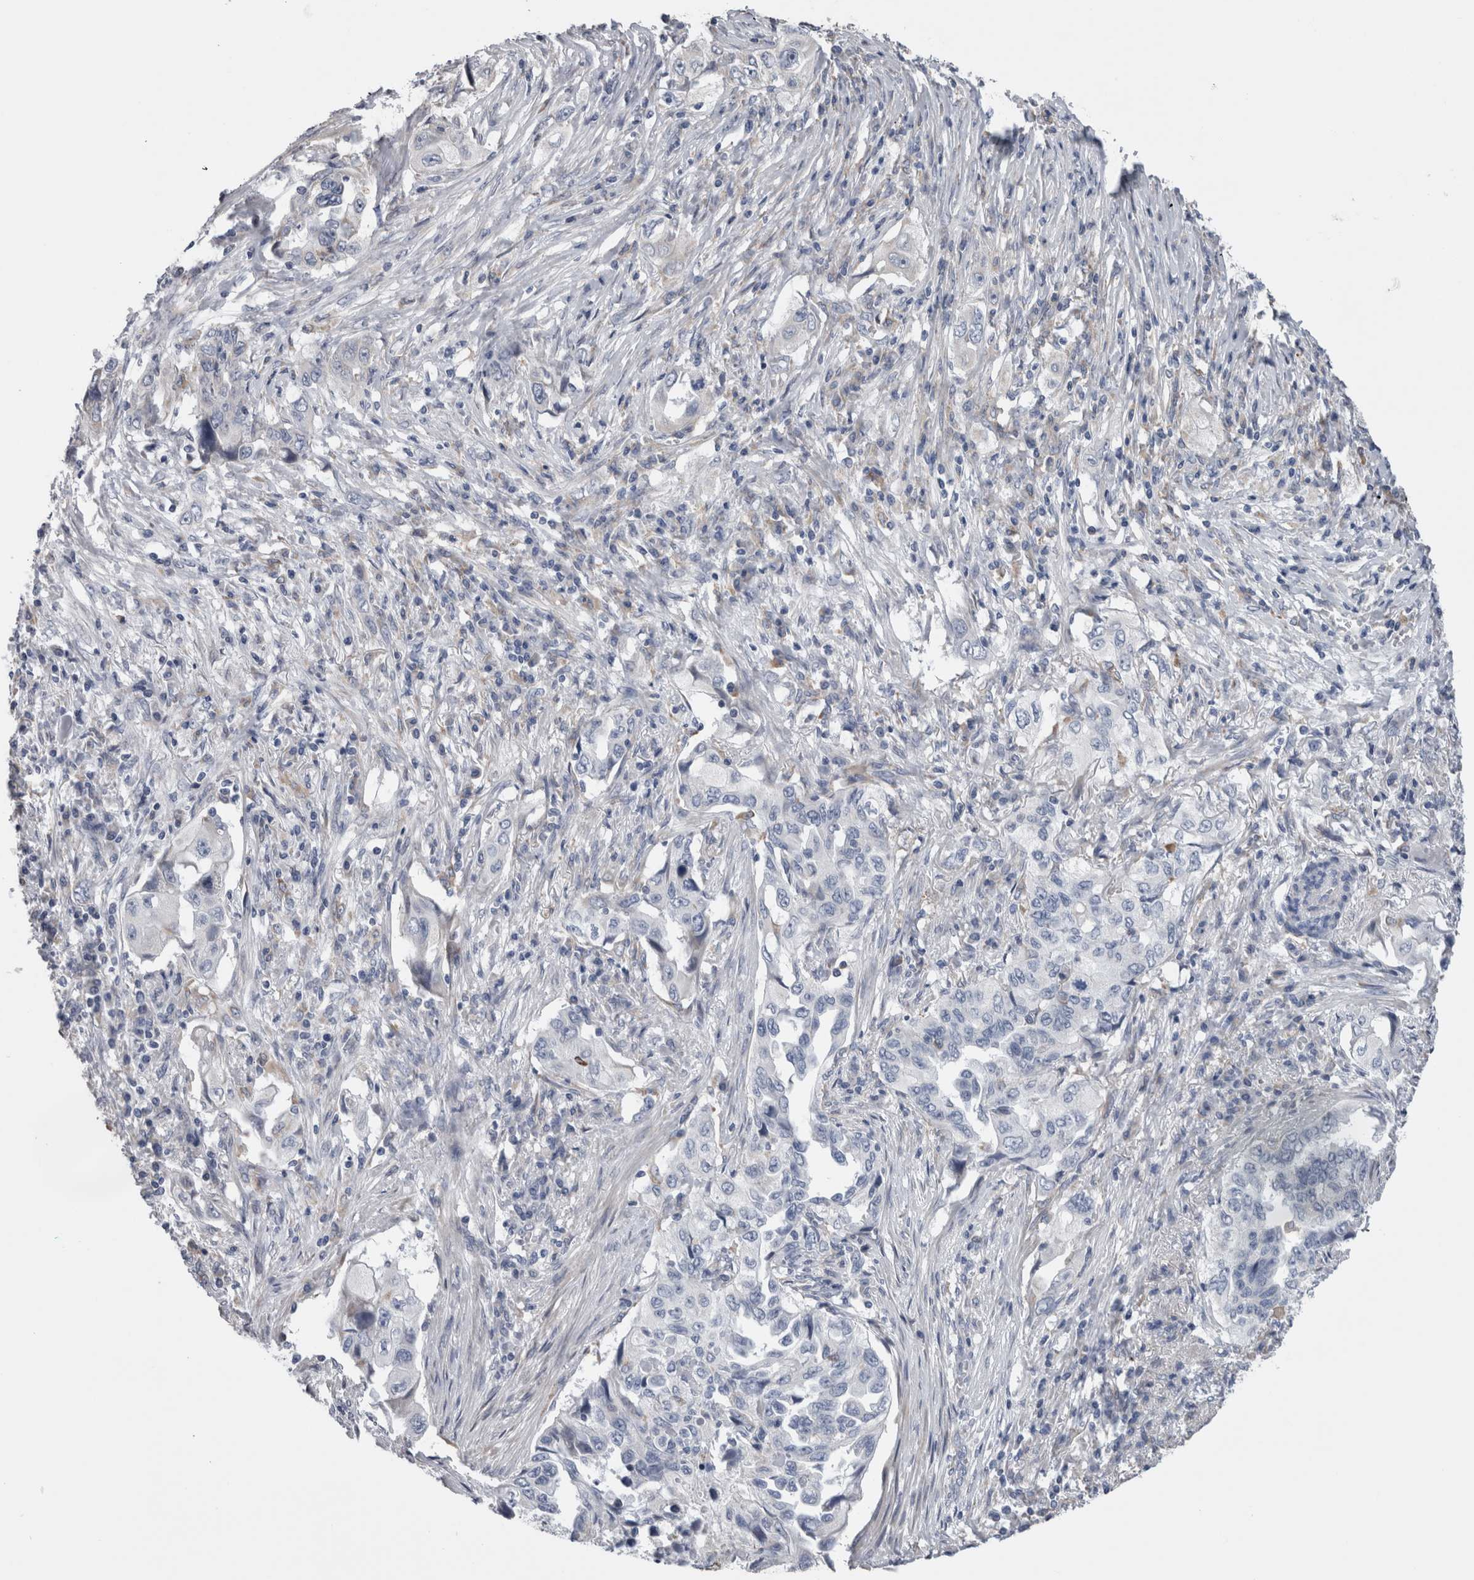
{"staining": {"intensity": "negative", "quantity": "none", "location": "none"}, "tissue": "lung cancer", "cell_type": "Tumor cells", "image_type": "cancer", "snomed": [{"axis": "morphology", "description": "Adenocarcinoma, NOS"}, {"axis": "topography", "description": "Lung"}], "caption": "The IHC histopathology image has no significant staining in tumor cells of adenocarcinoma (lung) tissue.", "gene": "GDAP1", "patient": {"sex": "female", "age": 51}}